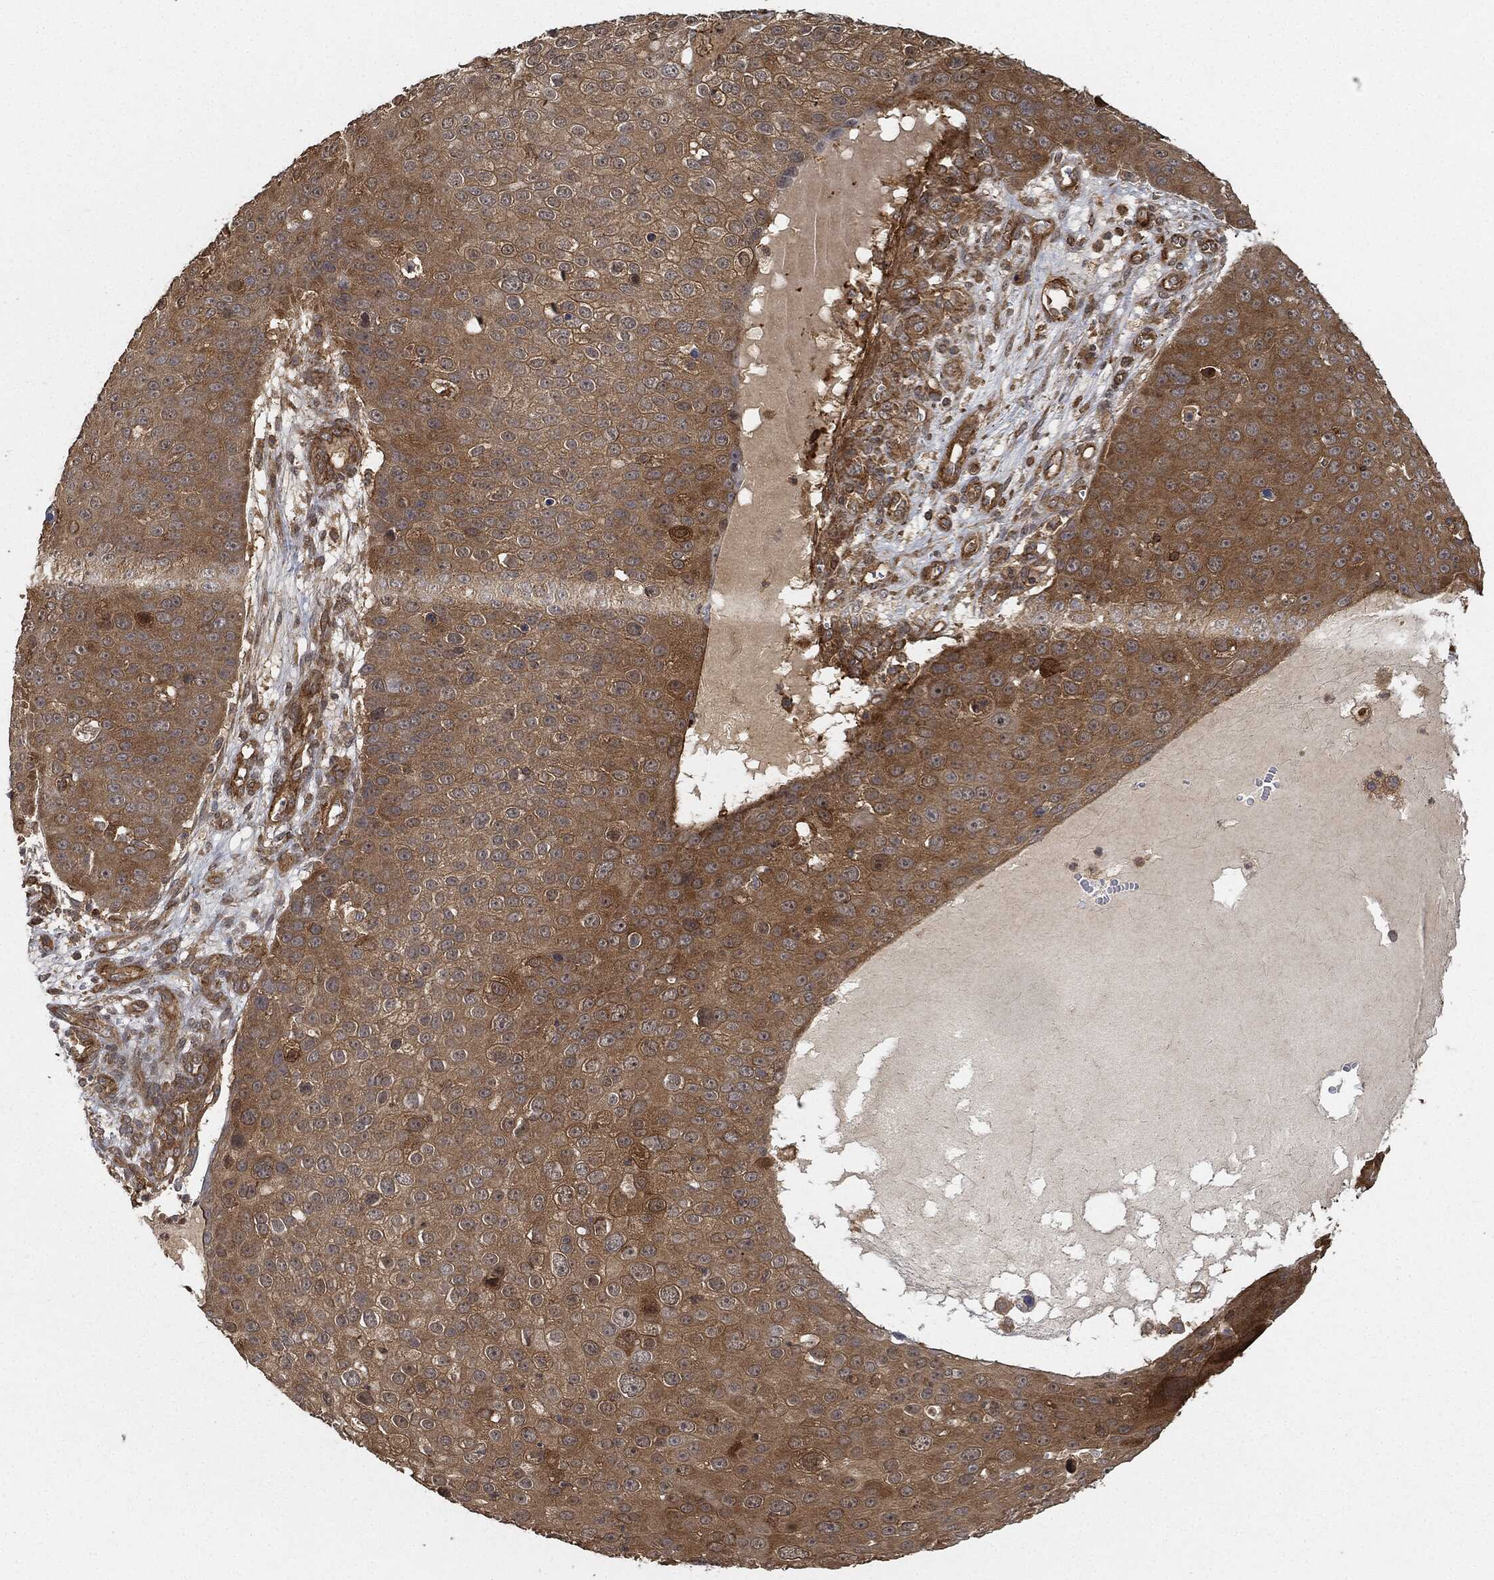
{"staining": {"intensity": "moderate", "quantity": "25%-75%", "location": "cytoplasmic/membranous"}, "tissue": "skin cancer", "cell_type": "Tumor cells", "image_type": "cancer", "snomed": [{"axis": "morphology", "description": "Squamous cell carcinoma, NOS"}, {"axis": "topography", "description": "Skin"}], "caption": "High-power microscopy captured an IHC micrograph of skin cancer (squamous cell carcinoma), revealing moderate cytoplasmic/membranous staining in about 25%-75% of tumor cells.", "gene": "TPT1", "patient": {"sex": "male", "age": 71}}